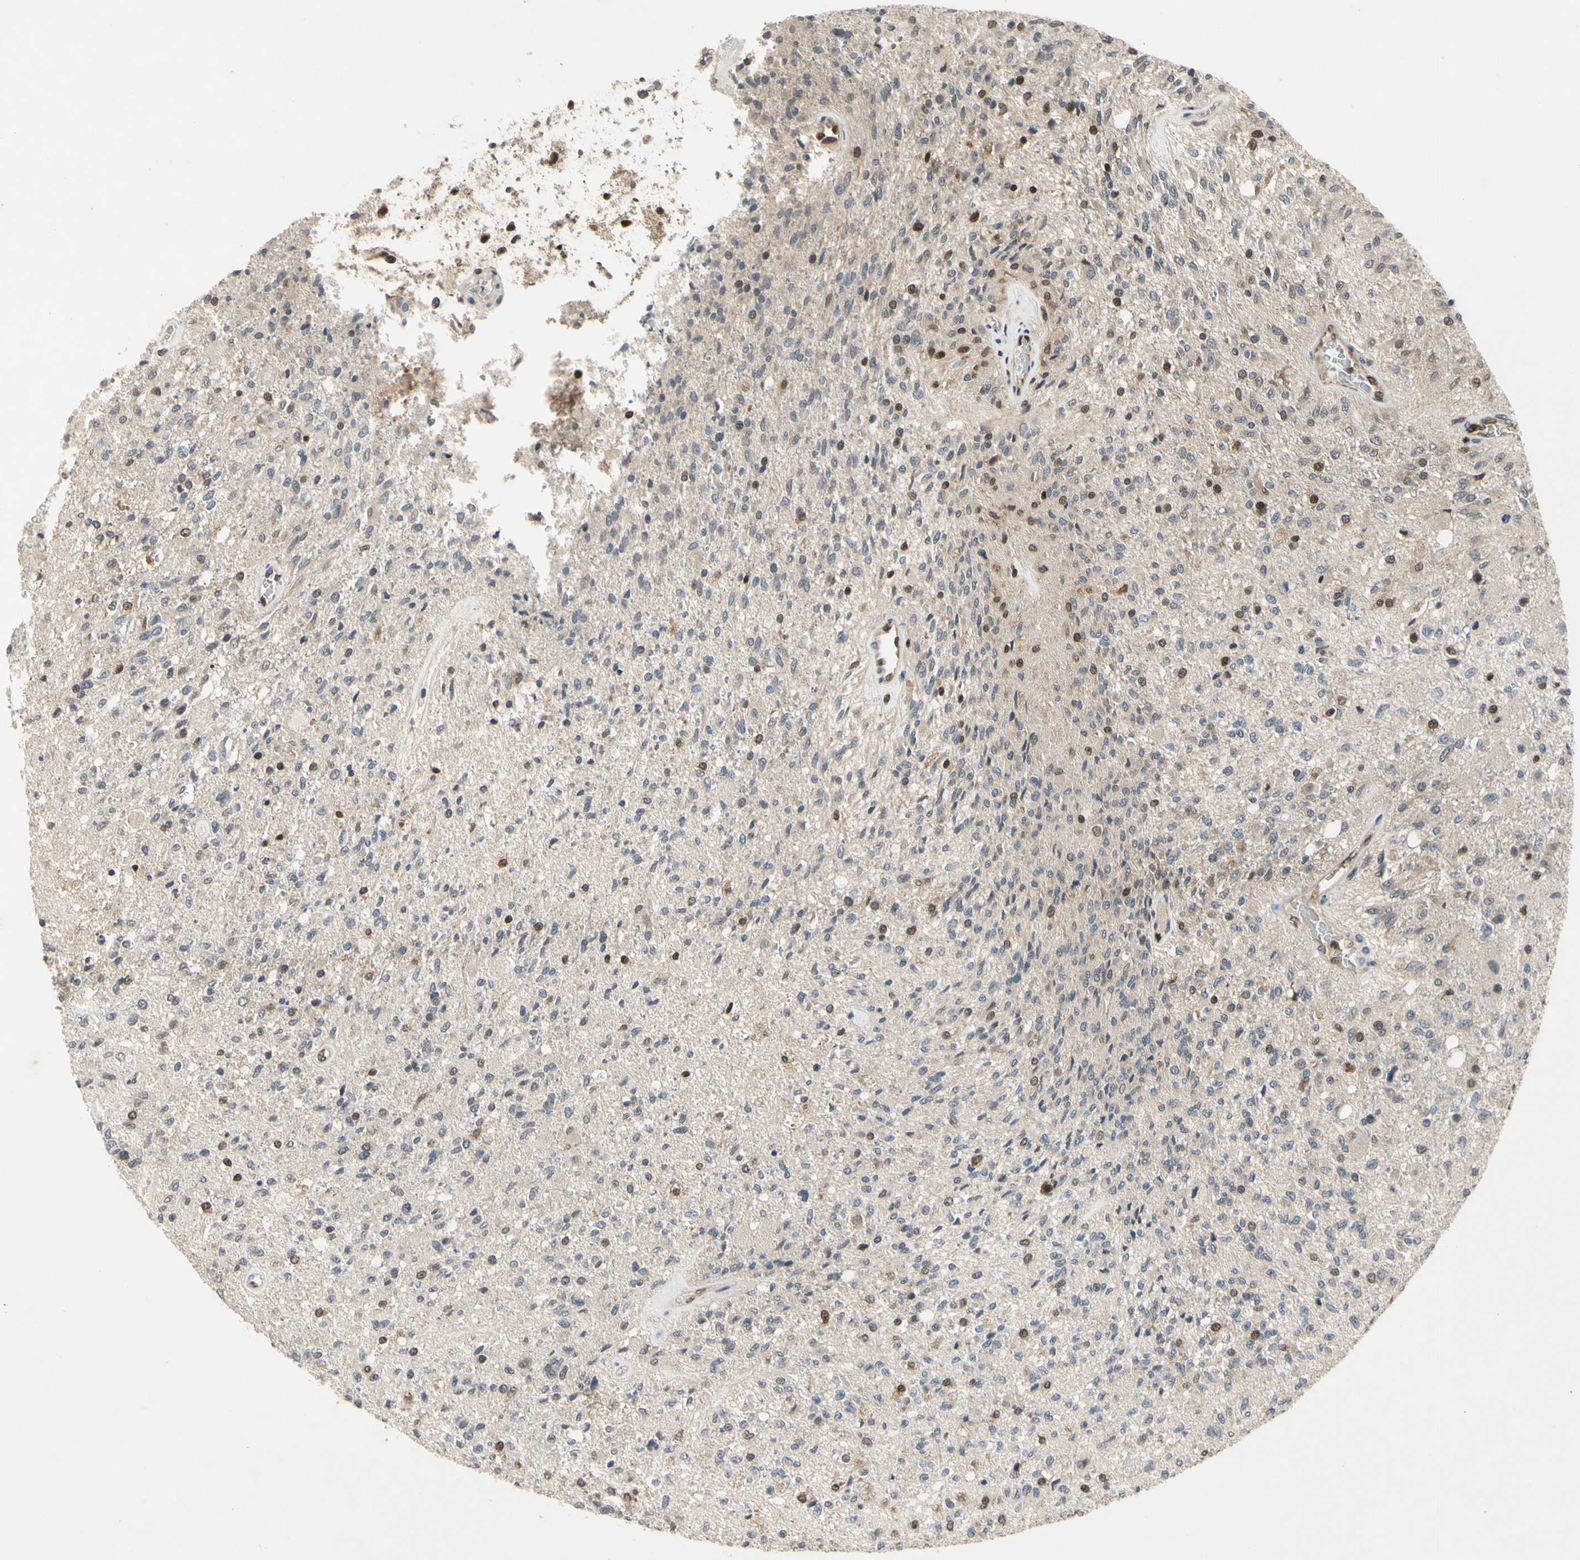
{"staining": {"intensity": "weak", "quantity": "25%-75%", "location": "cytoplasmic/membranous,nuclear"}, "tissue": "glioma", "cell_type": "Tumor cells", "image_type": "cancer", "snomed": [{"axis": "morphology", "description": "Normal tissue, NOS"}, {"axis": "morphology", "description": "Glioma, malignant, High grade"}, {"axis": "topography", "description": "Cerebral cortex"}], "caption": "Glioma tissue exhibits weak cytoplasmic/membranous and nuclear expression in approximately 25%-75% of tumor cells (DAB IHC, brown staining for protein, blue staining for nuclei).", "gene": "GSR", "patient": {"sex": "male", "age": 77}}